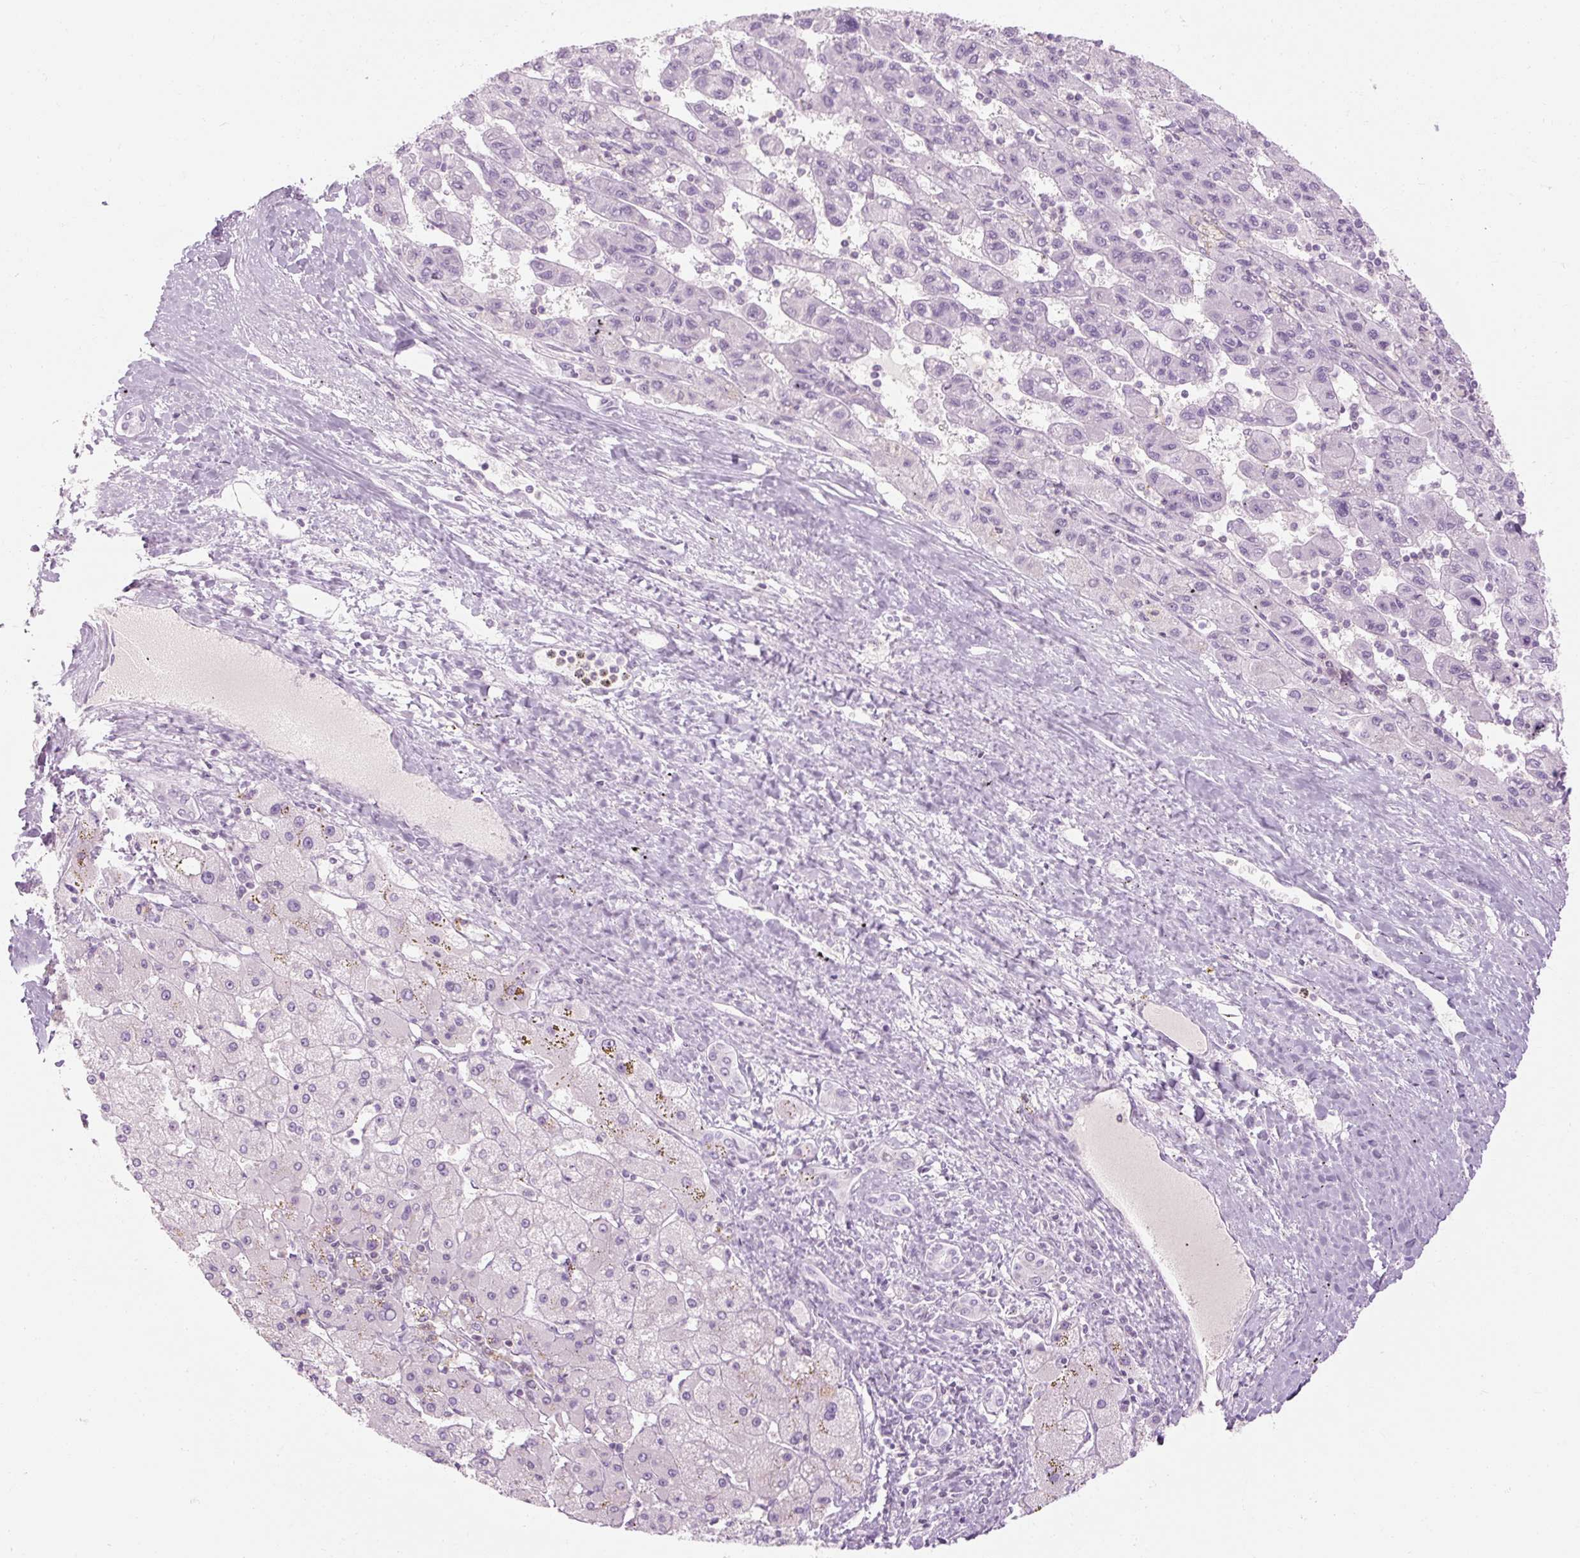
{"staining": {"intensity": "negative", "quantity": "none", "location": "none"}, "tissue": "liver cancer", "cell_type": "Tumor cells", "image_type": "cancer", "snomed": [{"axis": "morphology", "description": "Carcinoma, Hepatocellular, NOS"}, {"axis": "topography", "description": "Liver"}], "caption": "Immunohistochemistry (IHC) of liver cancer demonstrates no expression in tumor cells.", "gene": "TIGD2", "patient": {"sex": "female", "age": 82}}